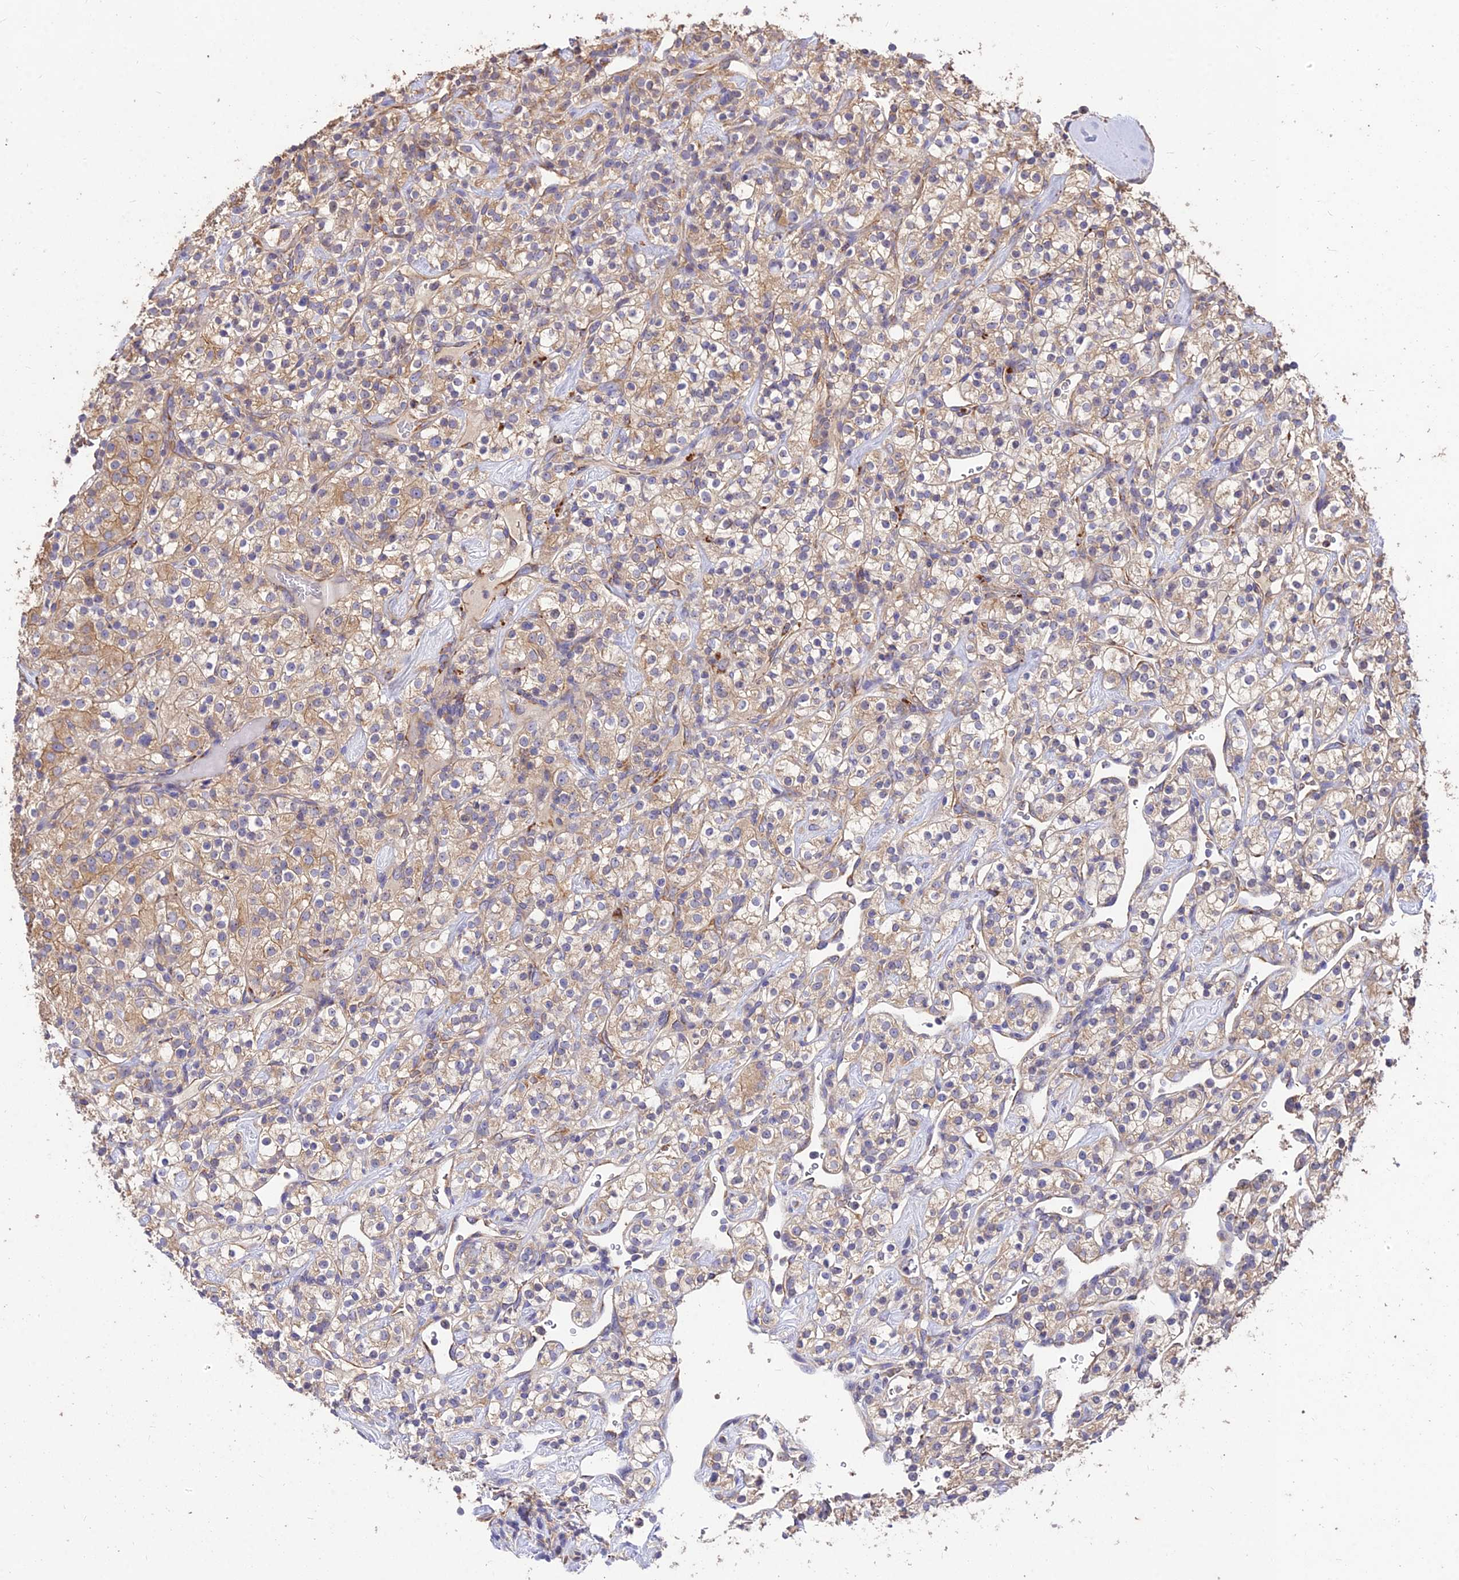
{"staining": {"intensity": "weak", "quantity": ">75%", "location": "cytoplasmic/membranous"}, "tissue": "renal cancer", "cell_type": "Tumor cells", "image_type": "cancer", "snomed": [{"axis": "morphology", "description": "Adenocarcinoma, NOS"}, {"axis": "topography", "description": "Kidney"}], "caption": "Immunohistochemical staining of renal adenocarcinoma reveals low levels of weak cytoplasmic/membranous expression in approximately >75% of tumor cells. The staining was performed using DAB, with brown indicating positive protein expression. Nuclei are stained blue with hematoxylin.", "gene": "SDHD", "patient": {"sex": "male", "age": 77}}